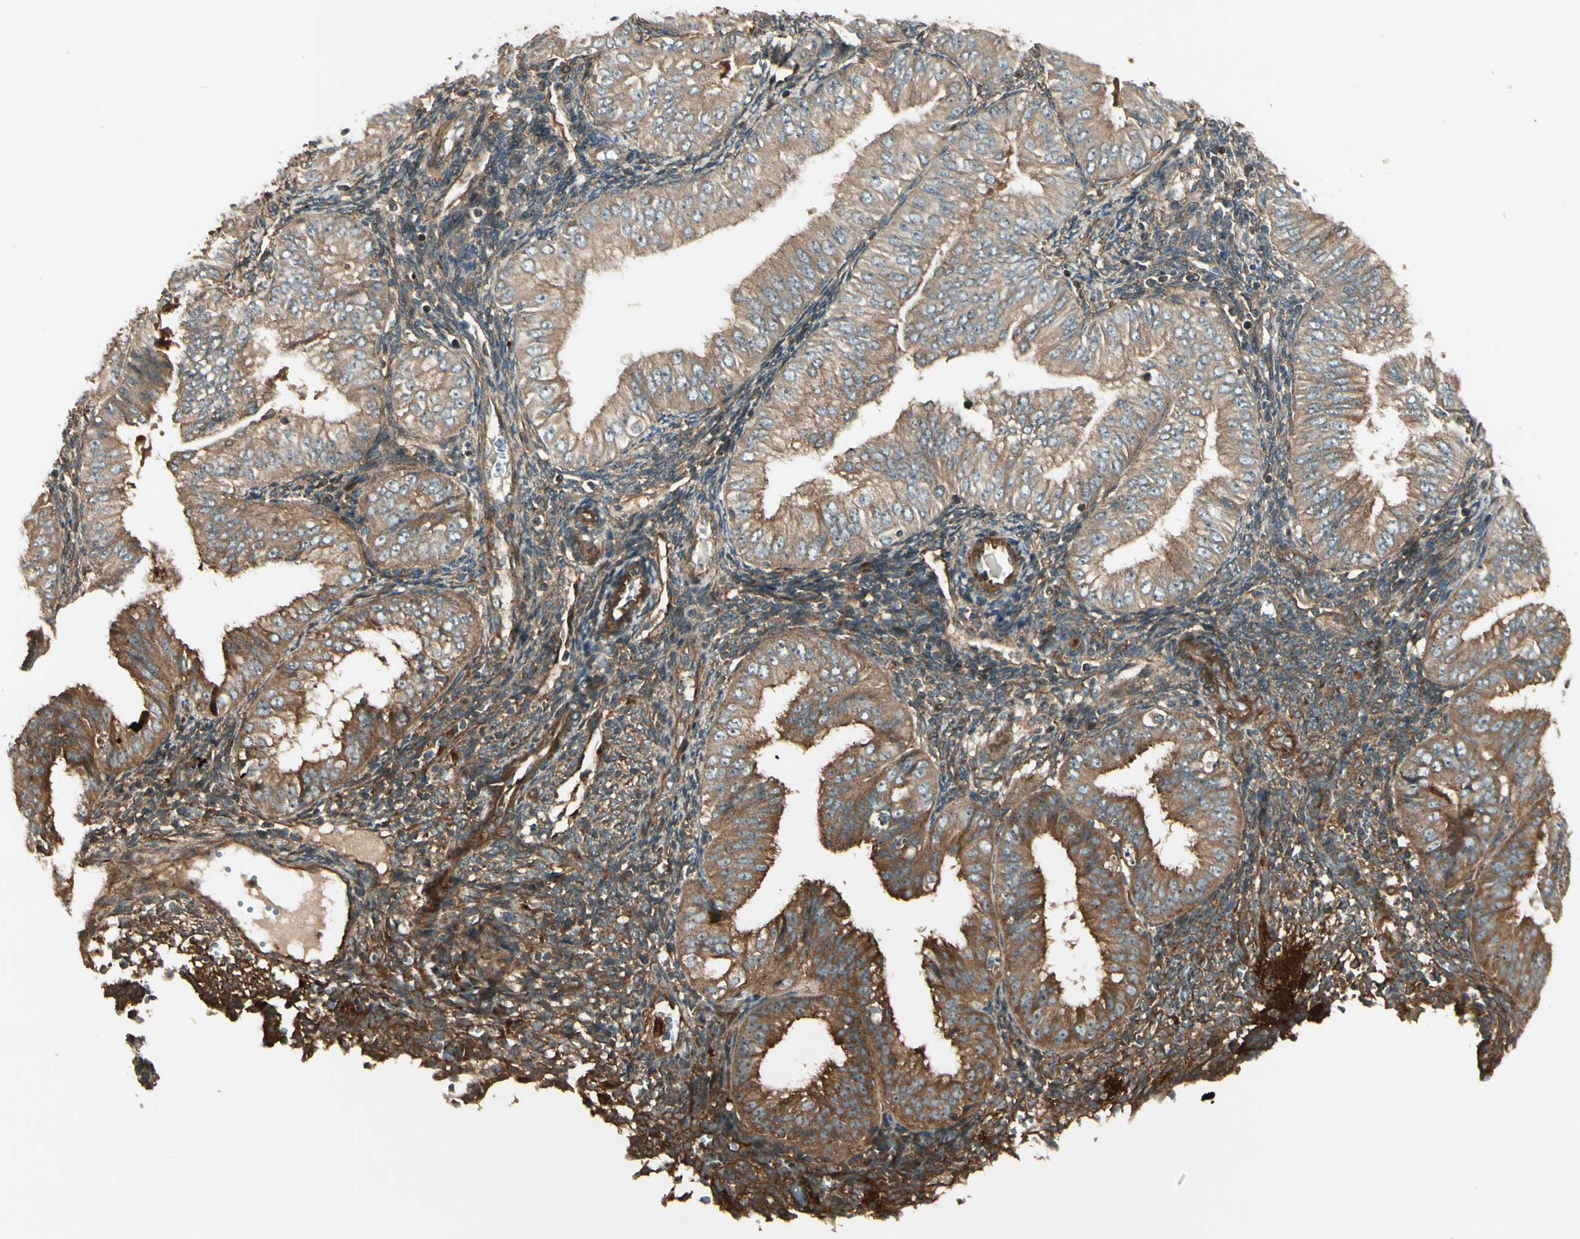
{"staining": {"intensity": "strong", "quantity": ">75%", "location": "cytoplasmic/membranous"}, "tissue": "endometrial cancer", "cell_type": "Tumor cells", "image_type": "cancer", "snomed": [{"axis": "morphology", "description": "Normal tissue, NOS"}, {"axis": "morphology", "description": "Adenocarcinoma, NOS"}, {"axis": "topography", "description": "Endometrium"}], "caption": "High-magnification brightfield microscopy of endometrial cancer stained with DAB (brown) and counterstained with hematoxylin (blue). tumor cells exhibit strong cytoplasmic/membranous staining is appreciated in about>75% of cells. (brown staining indicates protein expression, while blue staining denotes nuclei).", "gene": "FKBP15", "patient": {"sex": "female", "age": 53}}